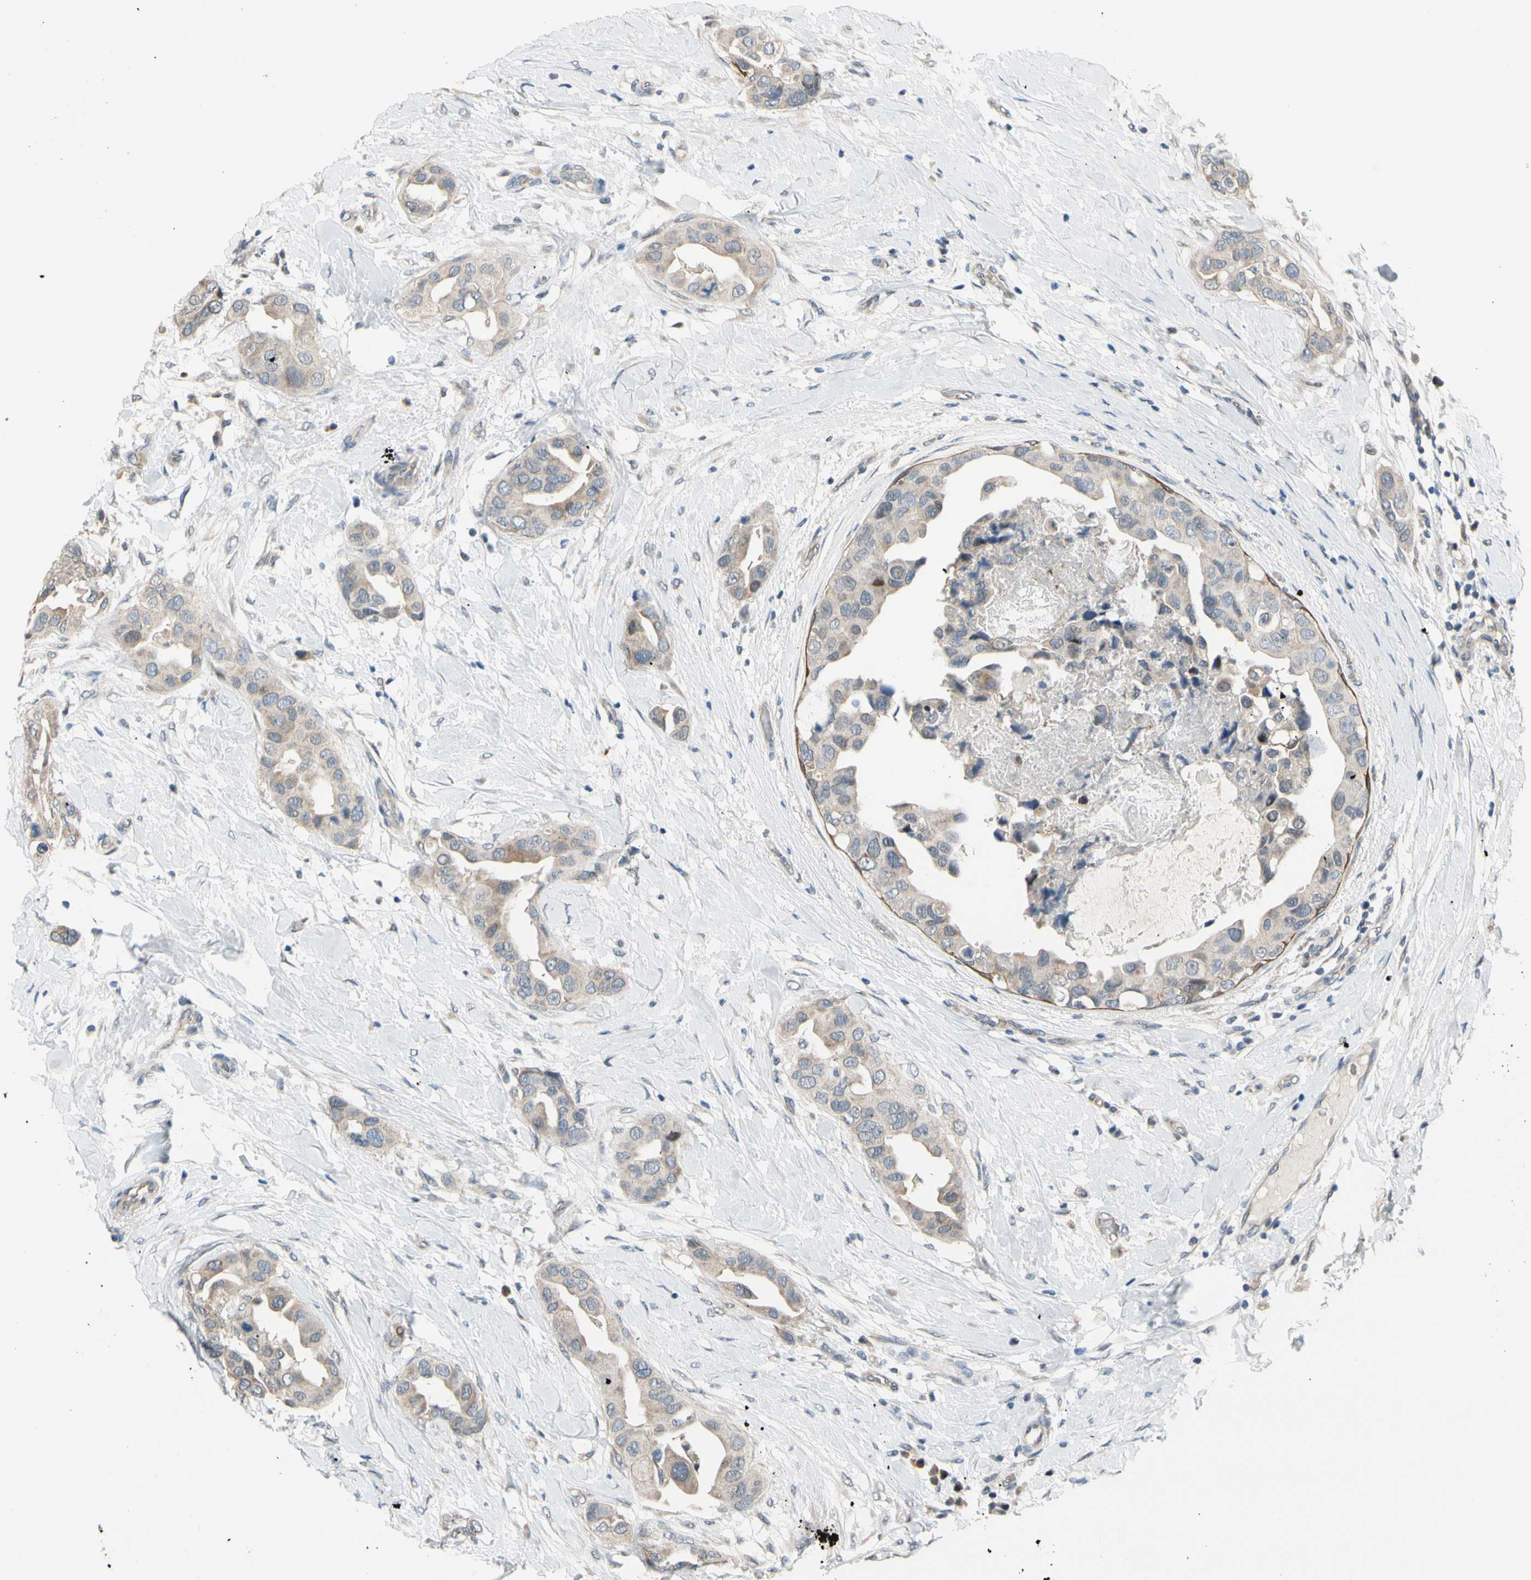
{"staining": {"intensity": "weak", "quantity": ">75%", "location": "cytoplasmic/membranous"}, "tissue": "breast cancer", "cell_type": "Tumor cells", "image_type": "cancer", "snomed": [{"axis": "morphology", "description": "Duct carcinoma"}, {"axis": "topography", "description": "Breast"}], "caption": "This is a photomicrograph of IHC staining of breast infiltrating ductal carcinoma, which shows weak expression in the cytoplasmic/membranous of tumor cells.", "gene": "ZNF184", "patient": {"sex": "female", "age": 40}}